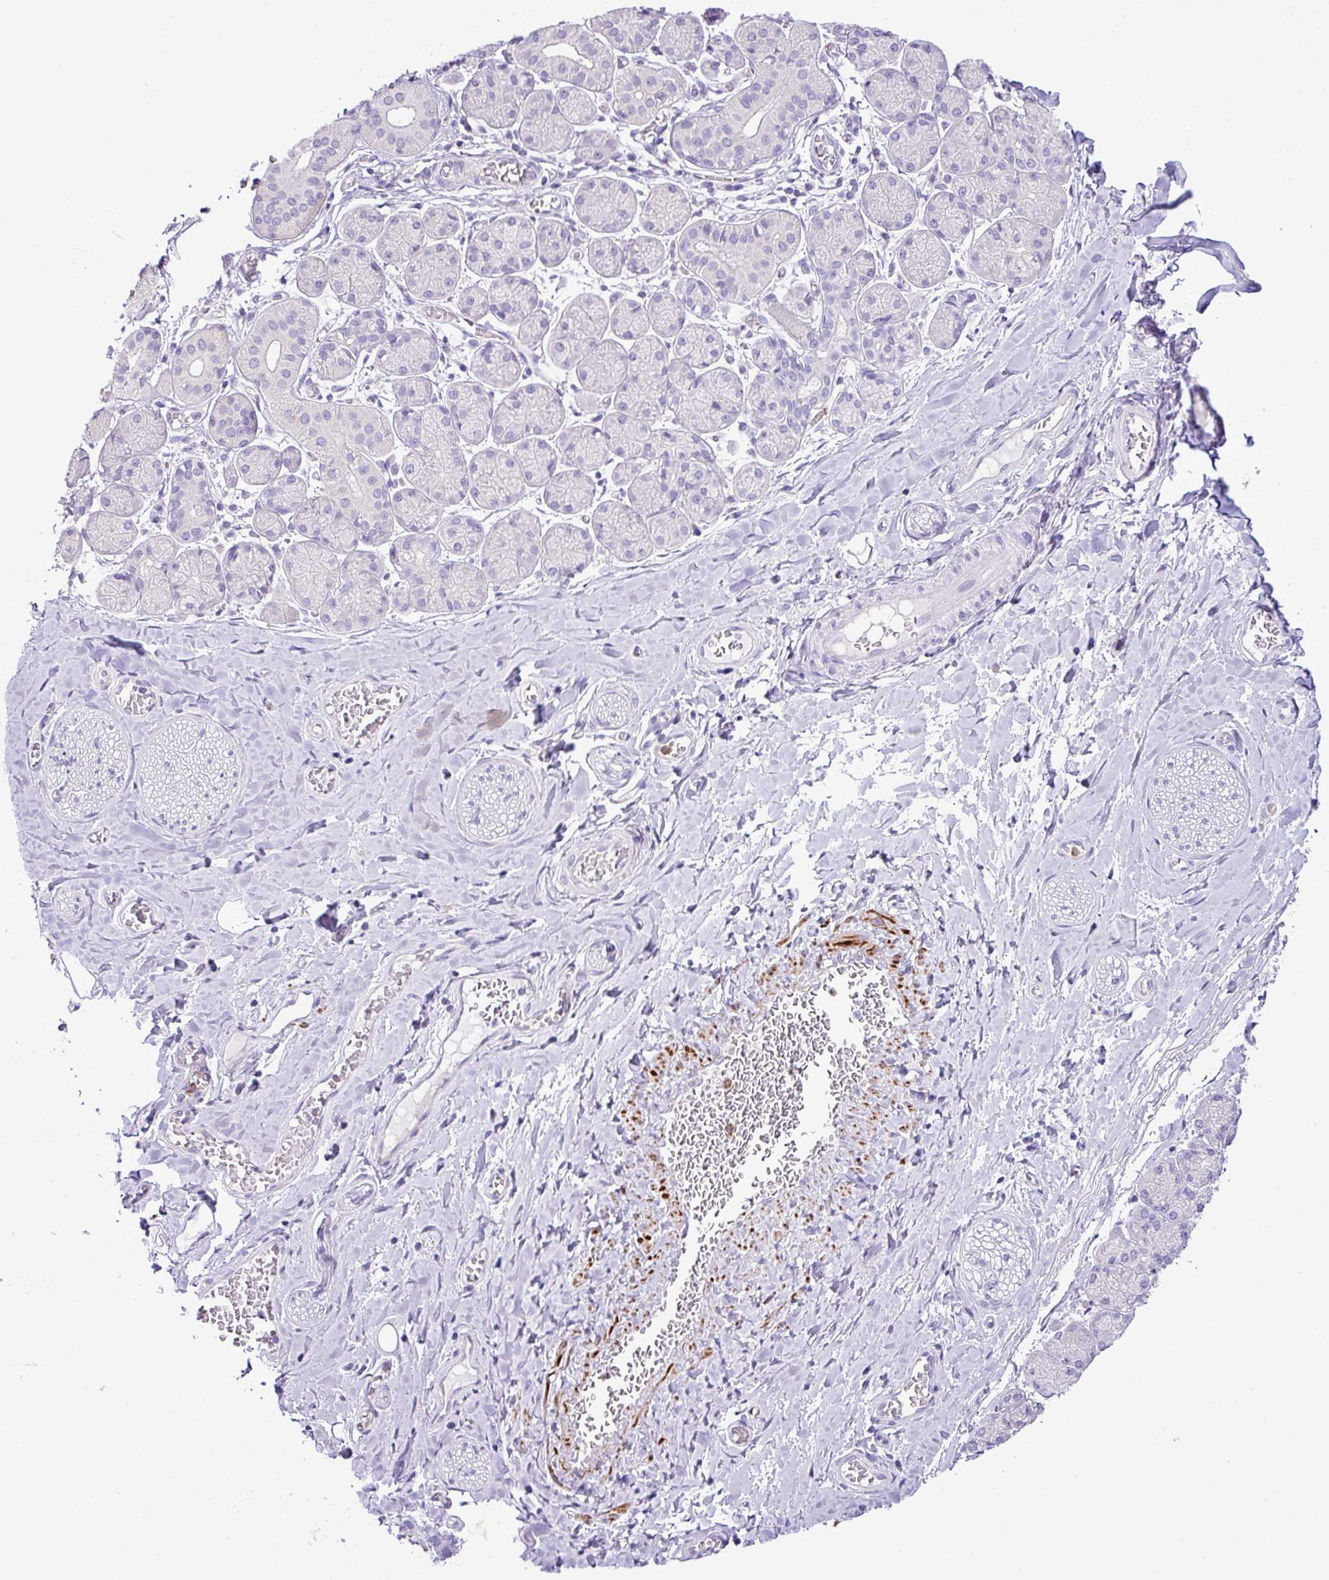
{"staining": {"intensity": "negative", "quantity": "none", "location": "none"}, "tissue": "soft tissue", "cell_type": "Fibroblasts", "image_type": "normal", "snomed": [{"axis": "morphology", "description": "Normal tissue, NOS"}, {"axis": "topography", "description": "Salivary gland"}, {"axis": "topography", "description": "Peripheral nerve tissue"}], "caption": "This image is of normal soft tissue stained with immunohistochemistry to label a protein in brown with the nuclei are counter-stained blue. There is no staining in fibroblasts.", "gene": "ZSCAN5A", "patient": {"sex": "female", "age": 24}}